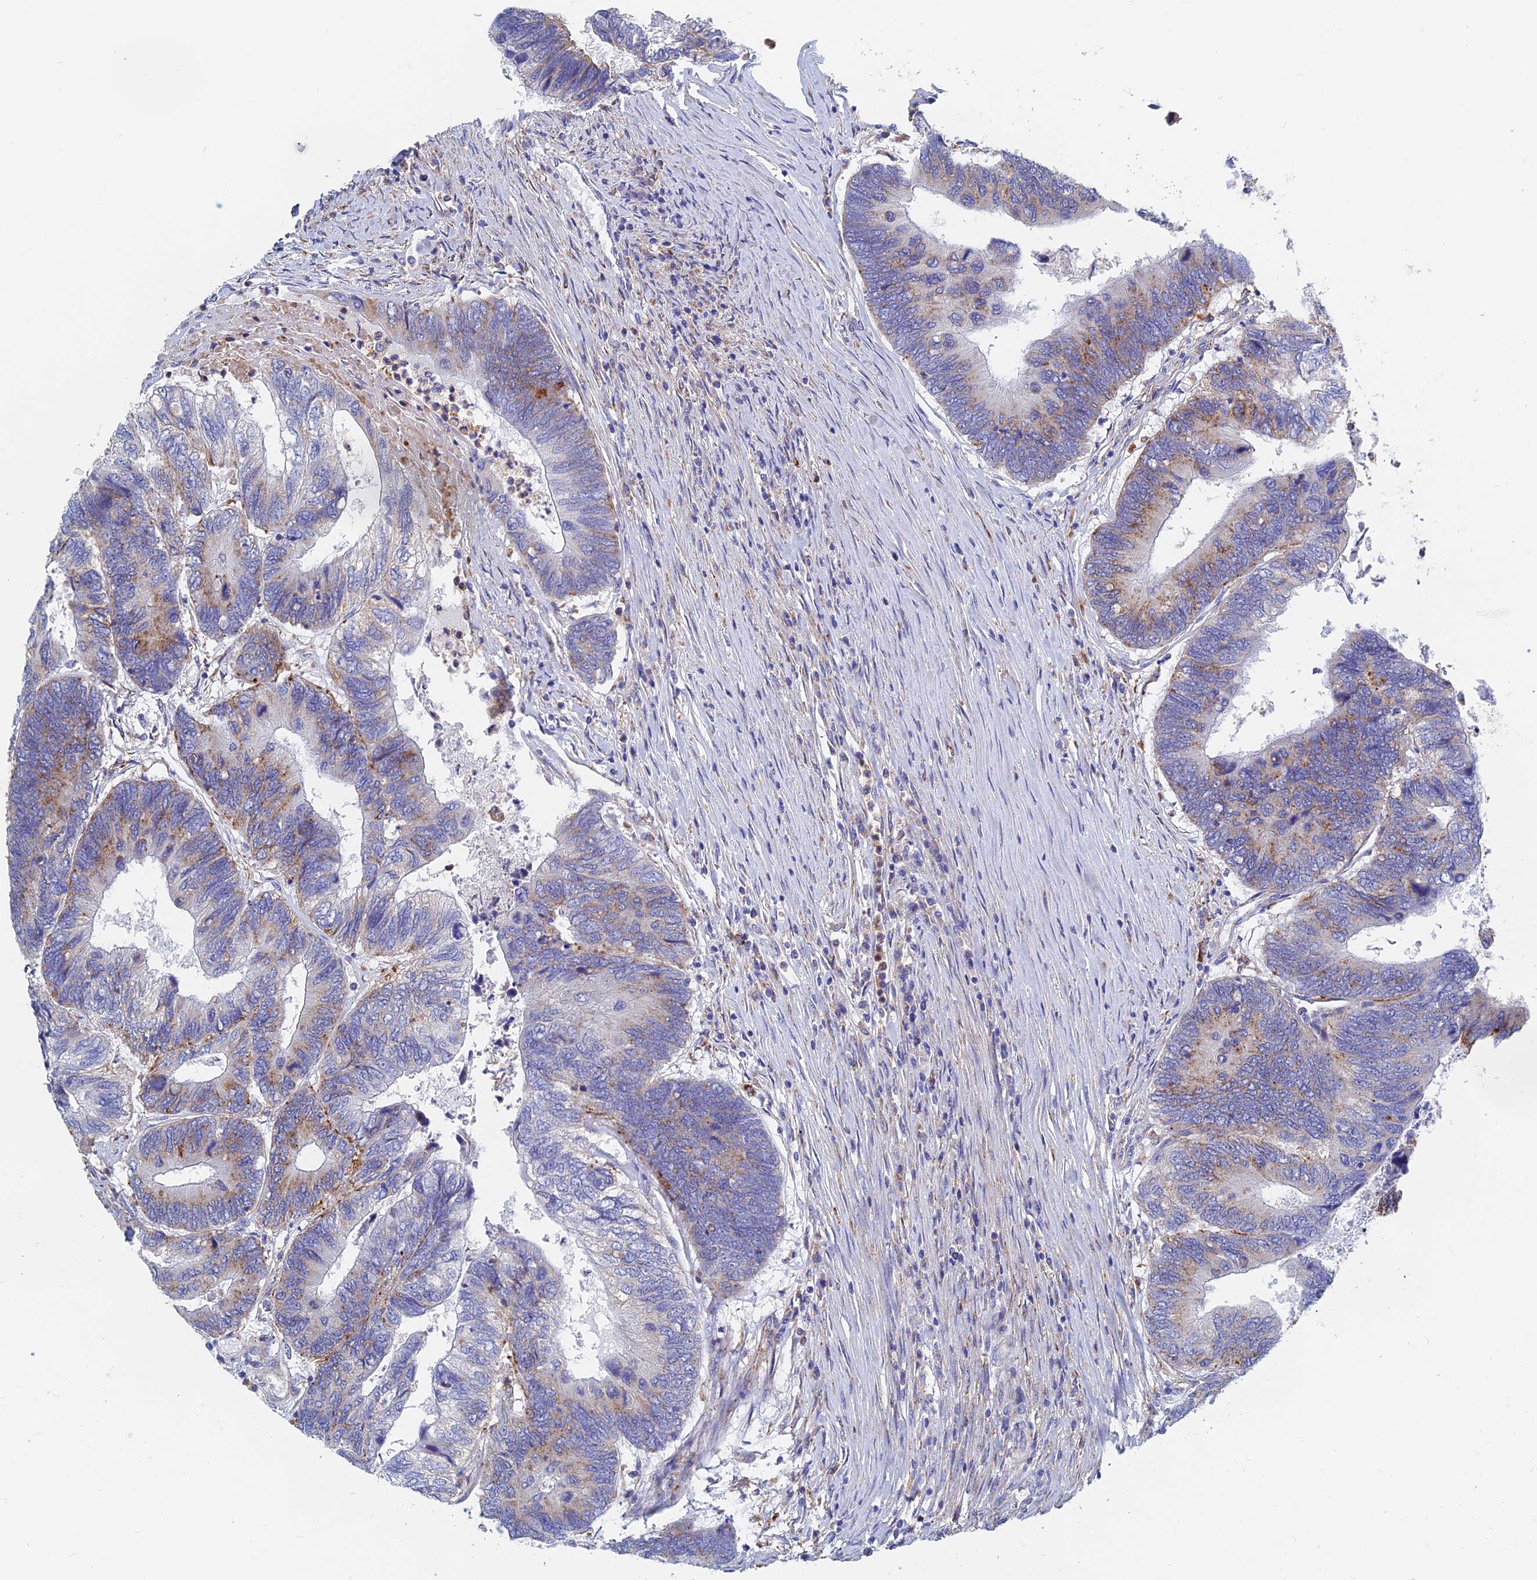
{"staining": {"intensity": "moderate", "quantity": ">75%", "location": "cytoplasmic/membranous"}, "tissue": "colorectal cancer", "cell_type": "Tumor cells", "image_type": "cancer", "snomed": [{"axis": "morphology", "description": "Adenocarcinoma, NOS"}, {"axis": "topography", "description": "Colon"}], "caption": "Immunohistochemical staining of human colorectal cancer reveals medium levels of moderate cytoplasmic/membranous protein positivity in approximately >75% of tumor cells. (Stains: DAB in brown, nuclei in blue, Microscopy: brightfield microscopy at high magnification).", "gene": "SPNS1", "patient": {"sex": "female", "age": 67}}